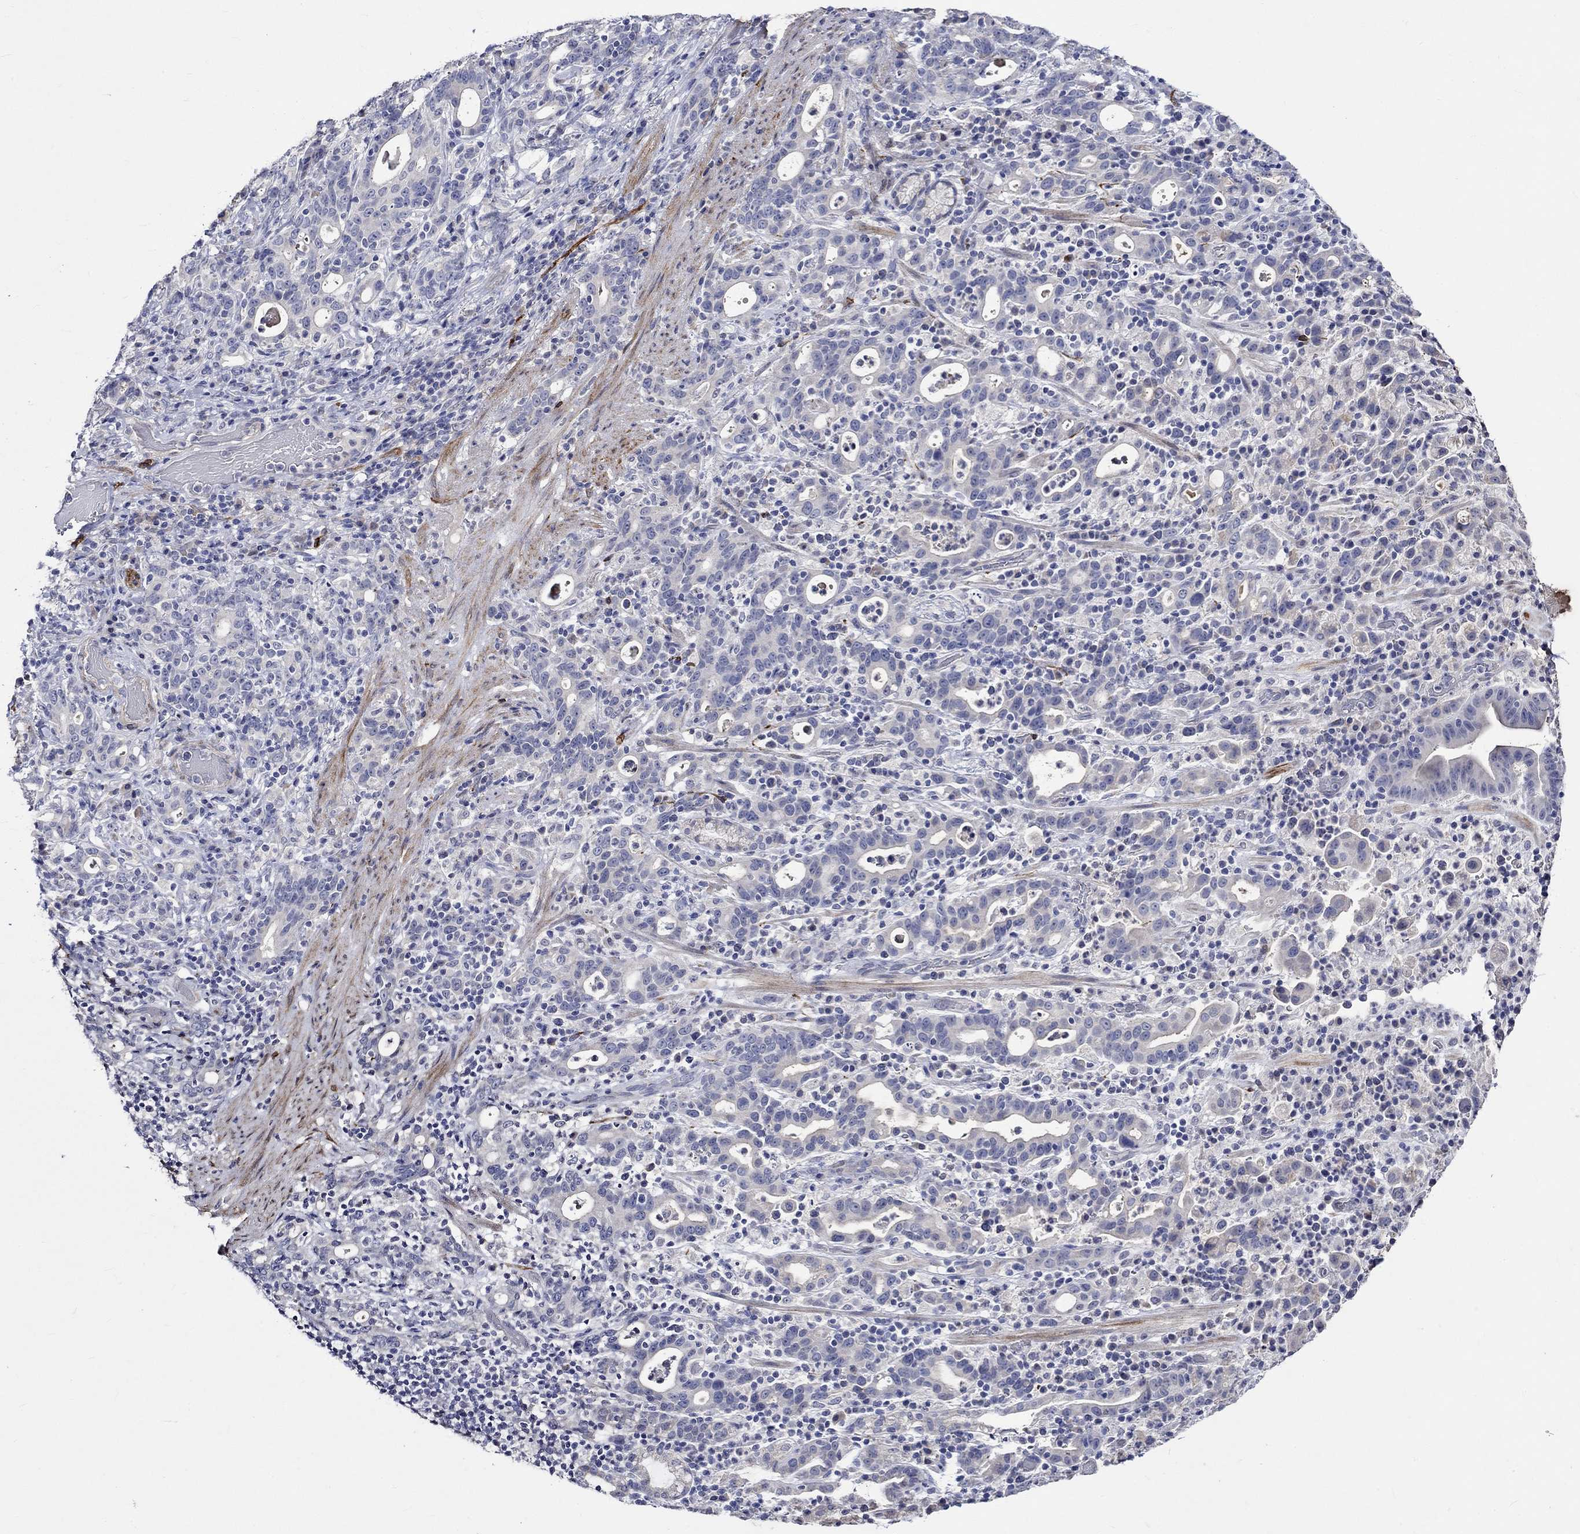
{"staining": {"intensity": "negative", "quantity": "none", "location": "none"}, "tissue": "stomach cancer", "cell_type": "Tumor cells", "image_type": "cancer", "snomed": [{"axis": "morphology", "description": "Adenocarcinoma, NOS"}, {"axis": "topography", "description": "Stomach"}], "caption": "Tumor cells show no significant protein expression in stomach cancer (adenocarcinoma).", "gene": "CRYAB", "patient": {"sex": "male", "age": 79}}